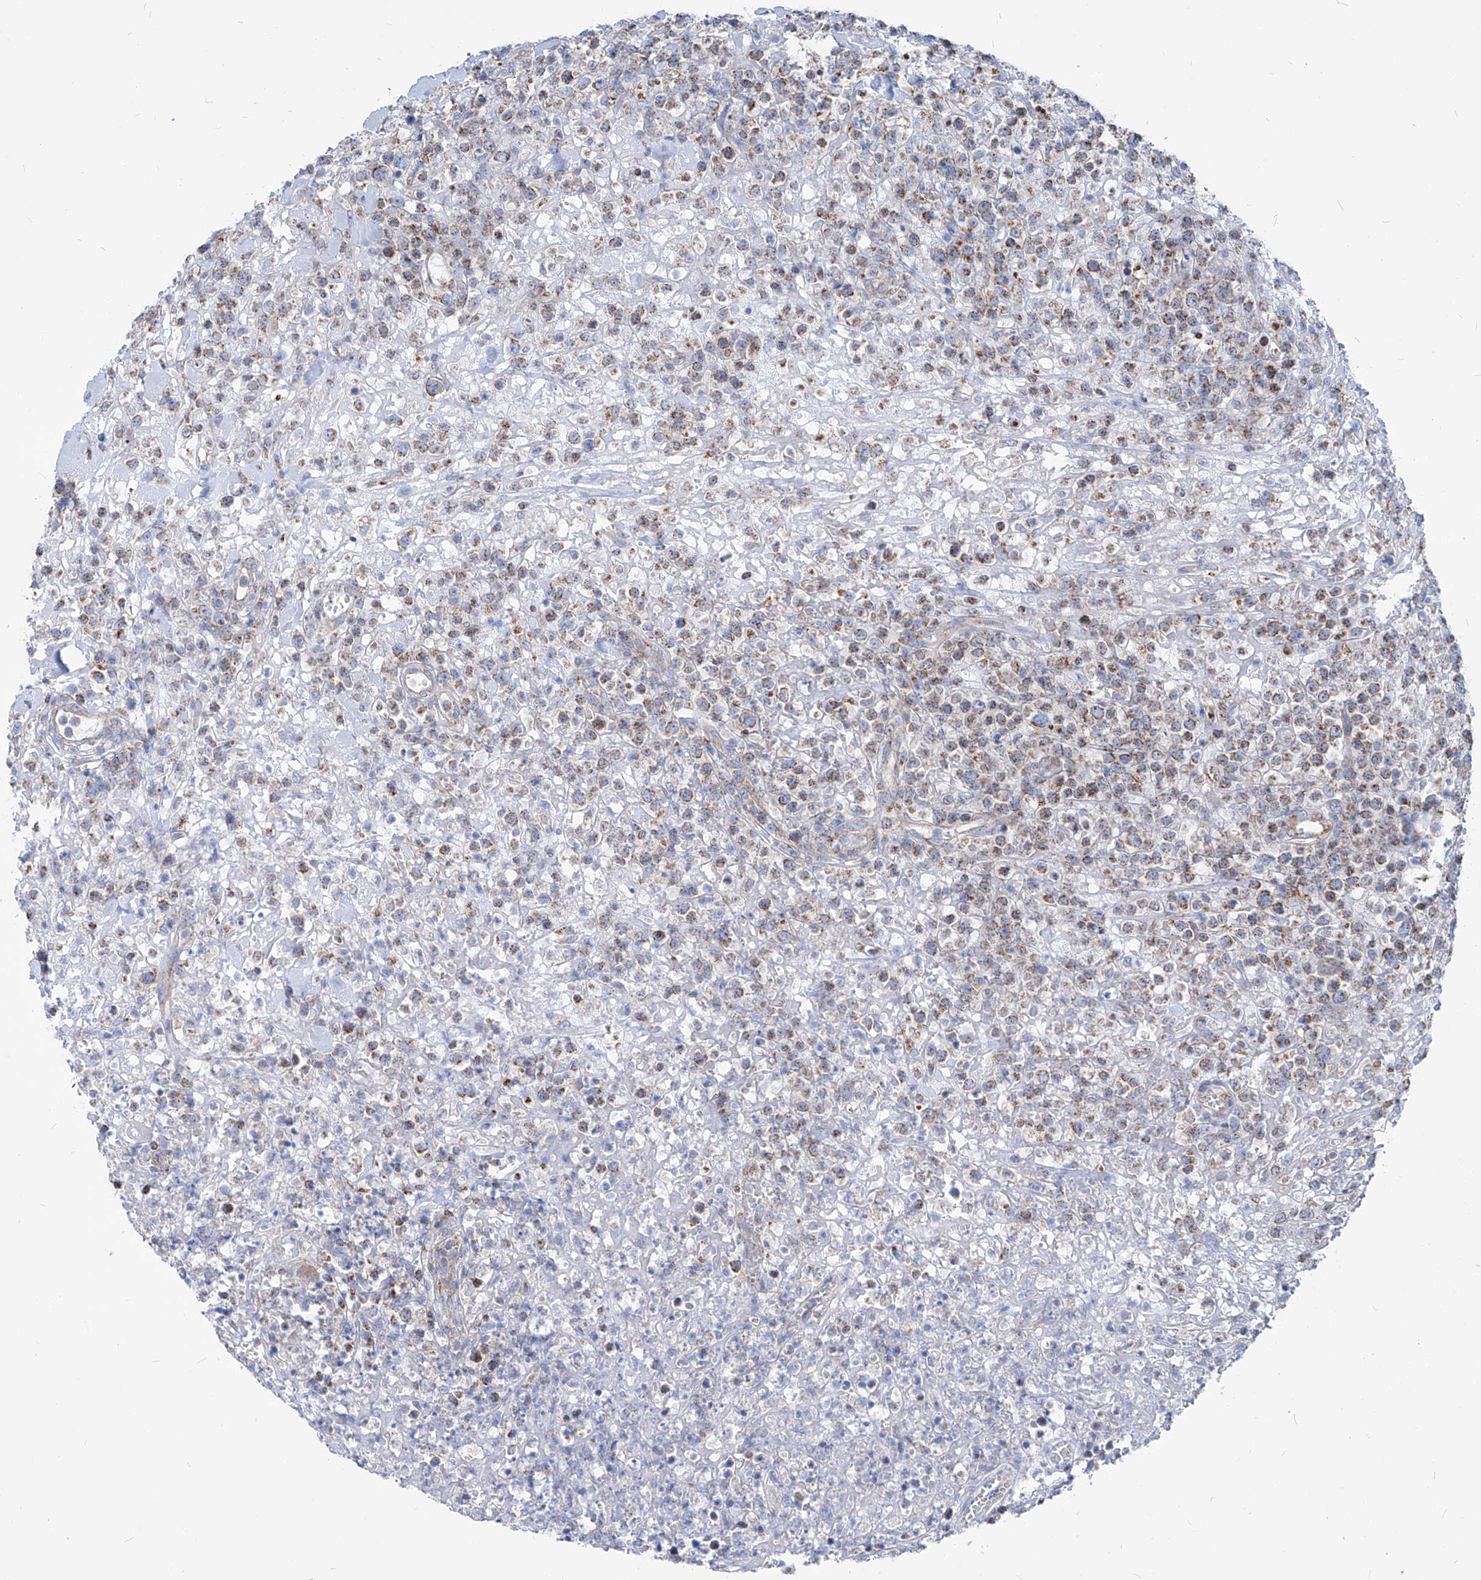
{"staining": {"intensity": "moderate", "quantity": ">75%", "location": "cytoplasmic/membranous"}, "tissue": "lymphoma", "cell_type": "Tumor cells", "image_type": "cancer", "snomed": [{"axis": "morphology", "description": "Malignant lymphoma, non-Hodgkin's type, High grade"}, {"axis": "topography", "description": "Colon"}], "caption": "A photomicrograph of human lymphoma stained for a protein reveals moderate cytoplasmic/membranous brown staining in tumor cells.", "gene": "AGPS", "patient": {"sex": "female", "age": 53}}